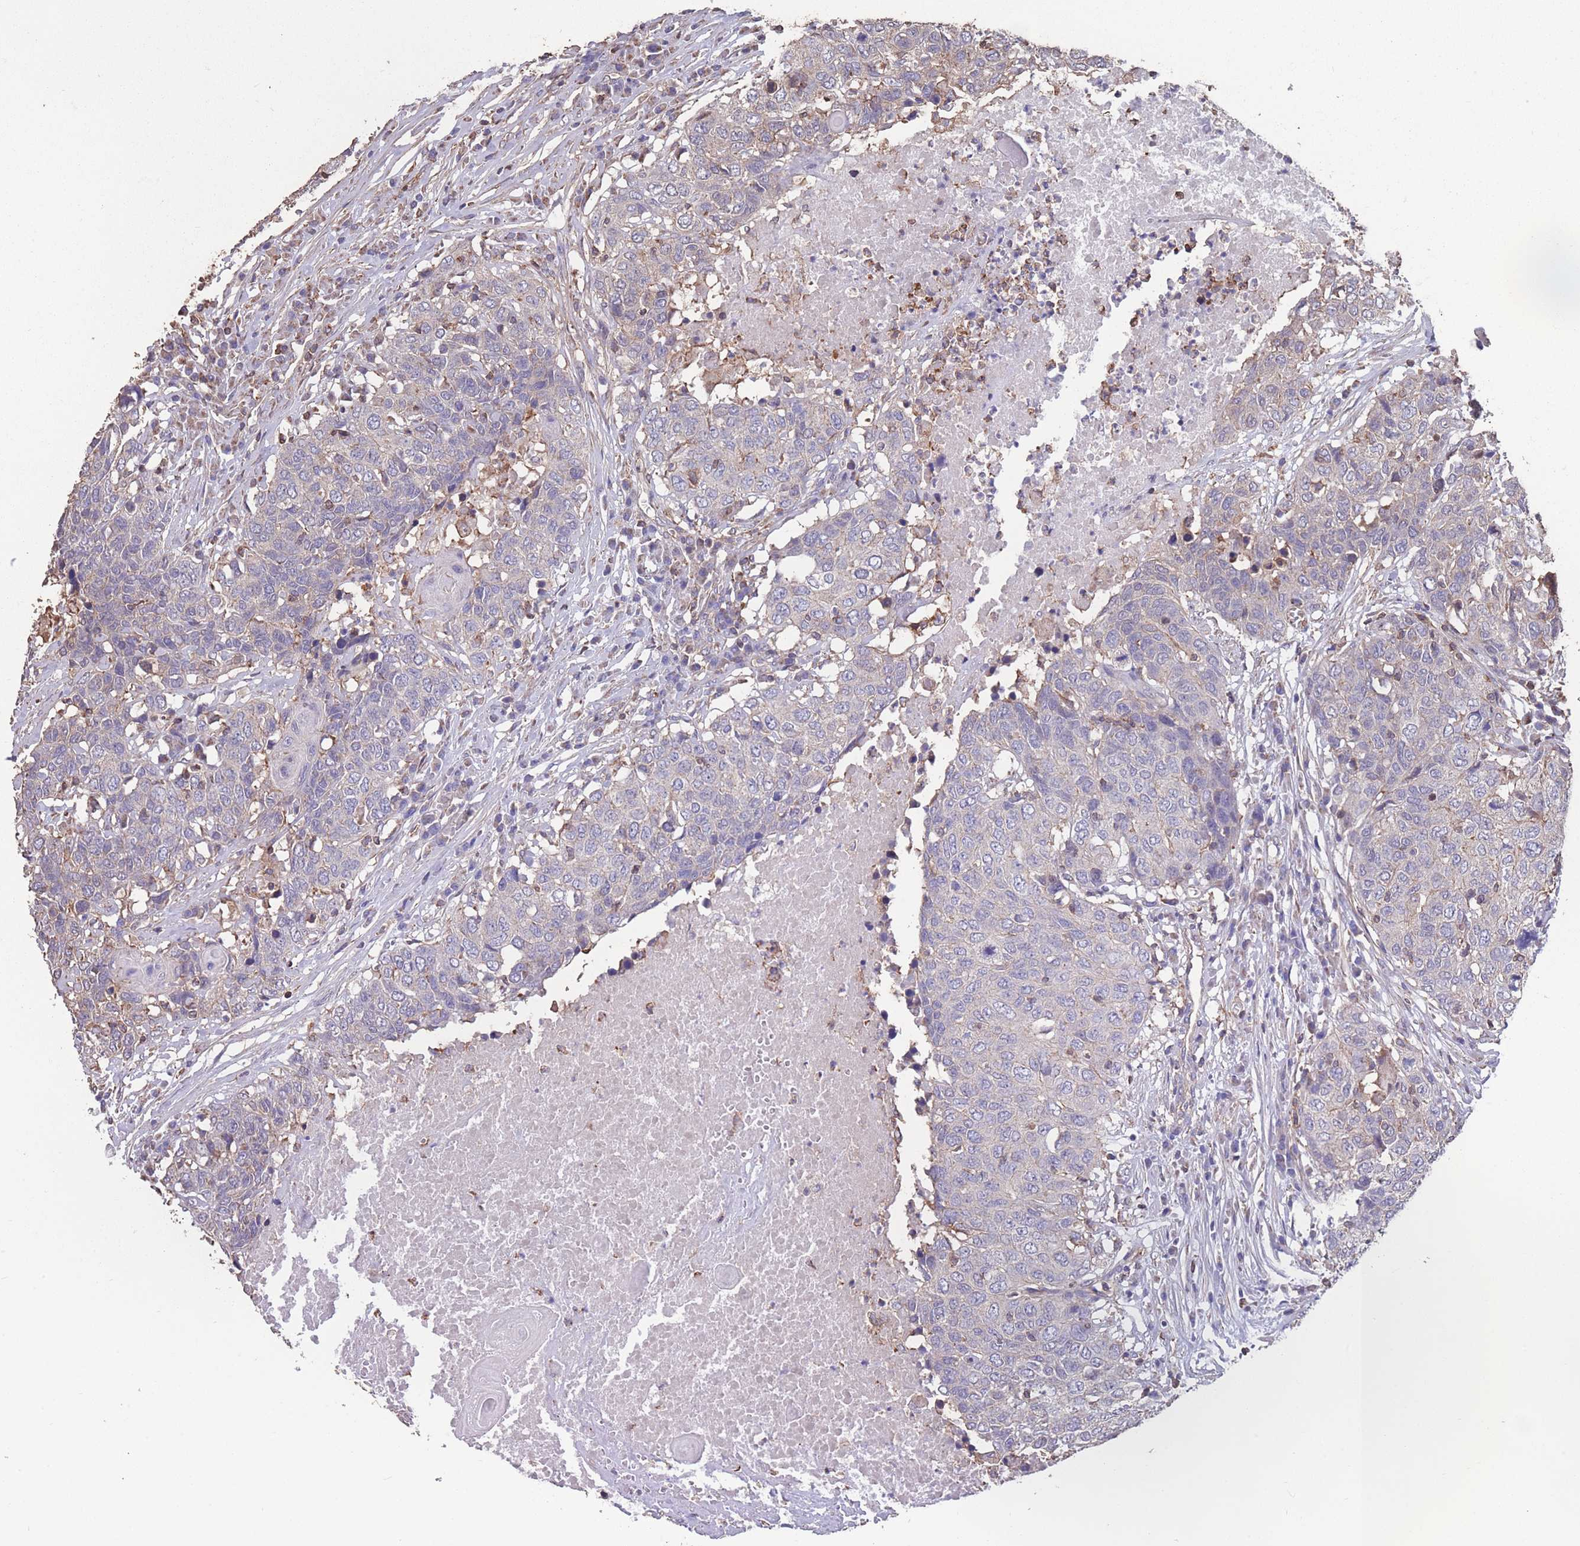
{"staining": {"intensity": "negative", "quantity": "none", "location": "none"}, "tissue": "head and neck cancer", "cell_type": "Tumor cells", "image_type": "cancer", "snomed": [{"axis": "morphology", "description": "Squamous cell carcinoma, NOS"}, {"axis": "topography", "description": "Head-Neck"}], "caption": "A histopathology image of human head and neck cancer (squamous cell carcinoma) is negative for staining in tumor cells. (Brightfield microscopy of DAB immunohistochemistry at high magnification).", "gene": "NUDT21", "patient": {"sex": "male", "age": 66}}